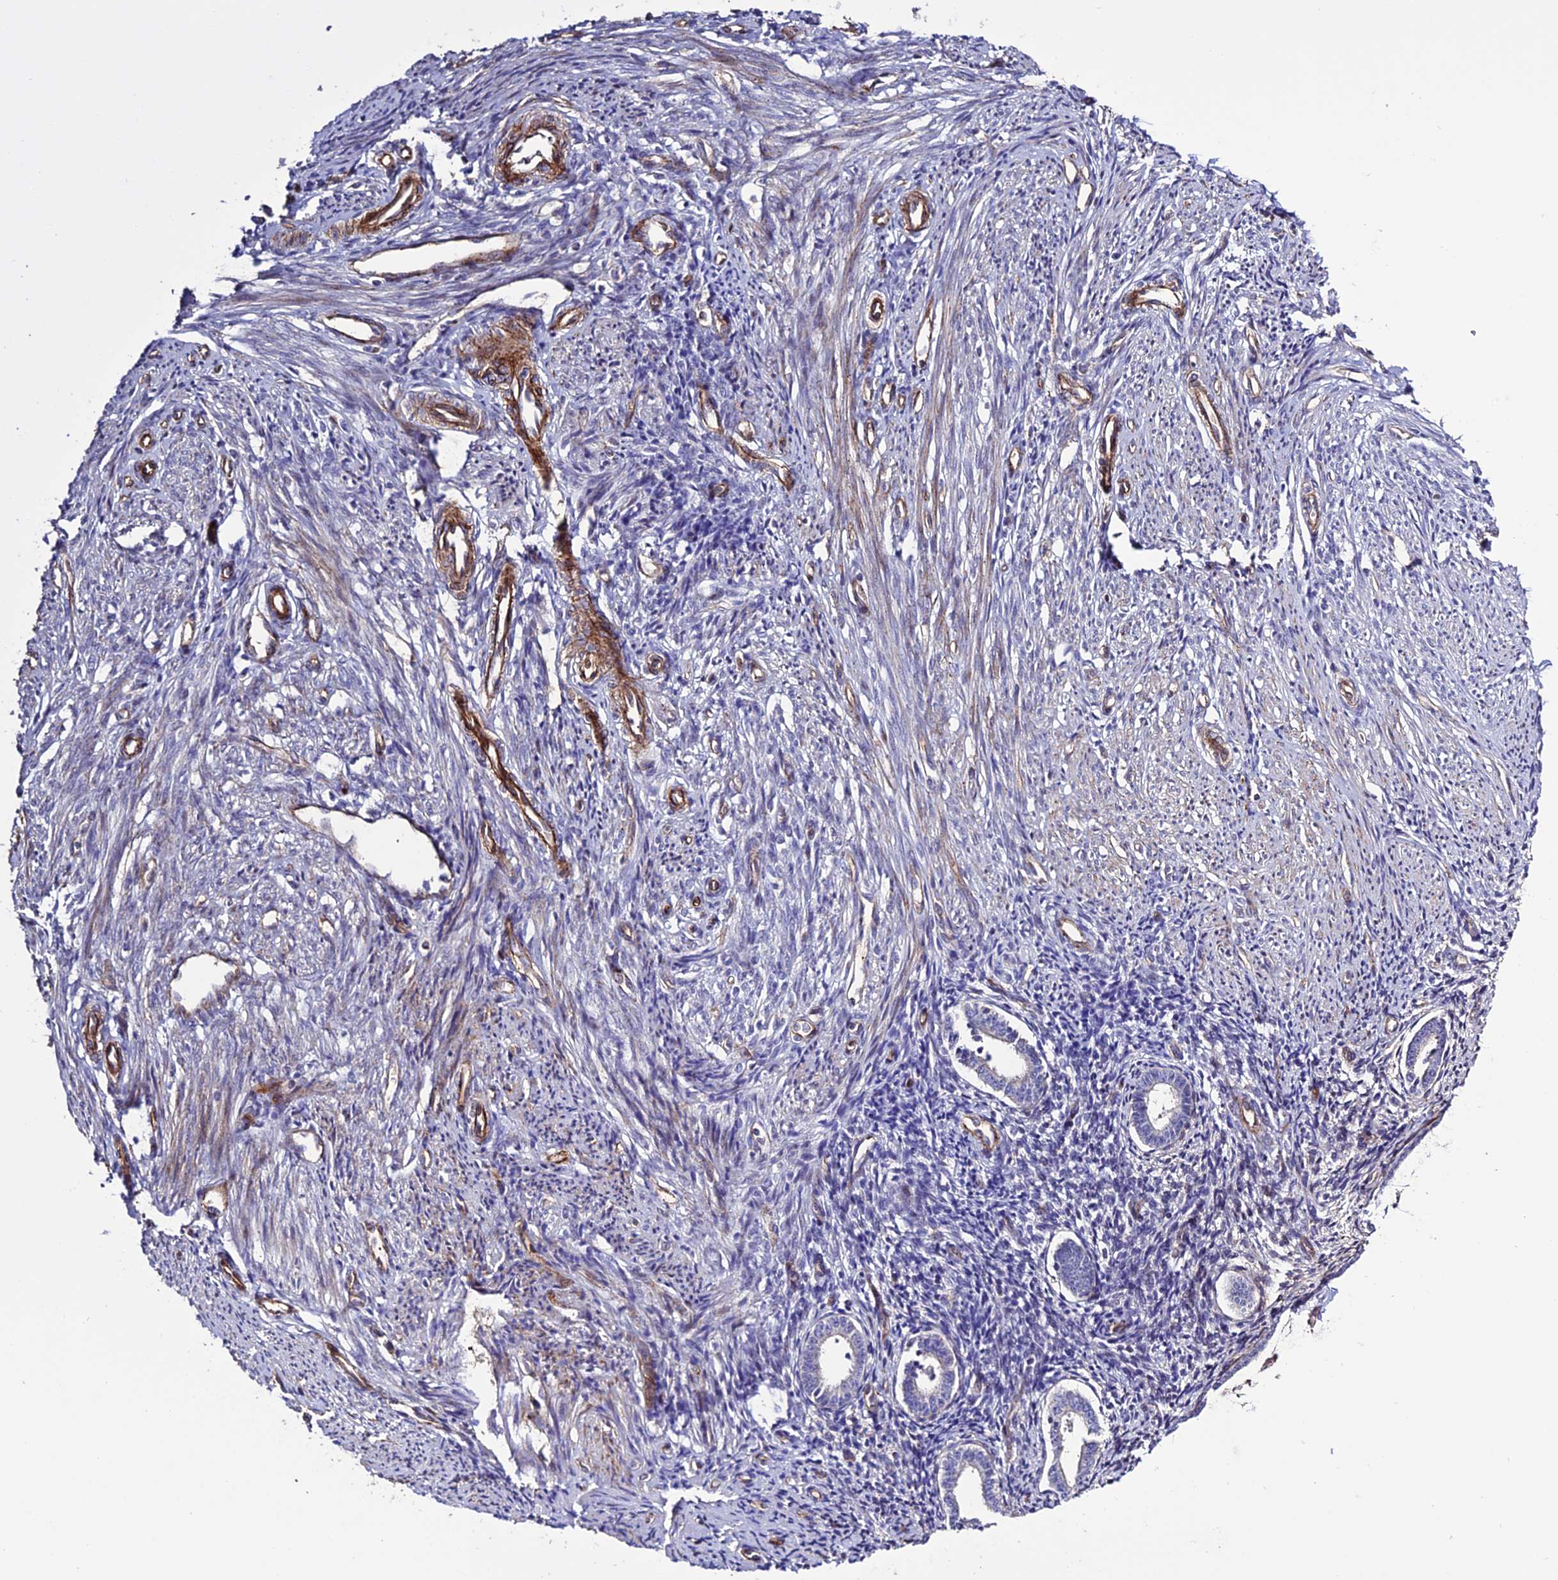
{"staining": {"intensity": "moderate", "quantity": "<25%", "location": "cytoplasmic/membranous"}, "tissue": "endometrium", "cell_type": "Cells in endometrial stroma", "image_type": "normal", "snomed": [{"axis": "morphology", "description": "Normal tissue, NOS"}, {"axis": "topography", "description": "Endometrium"}], "caption": "The immunohistochemical stain highlights moderate cytoplasmic/membranous expression in cells in endometrial stroma of normal endometrium. The protein of interest is shown in brown color, while the nuclei are stained blue.", "gene": "REX1BD", "patient": {"sex": "female", "age": 56}}